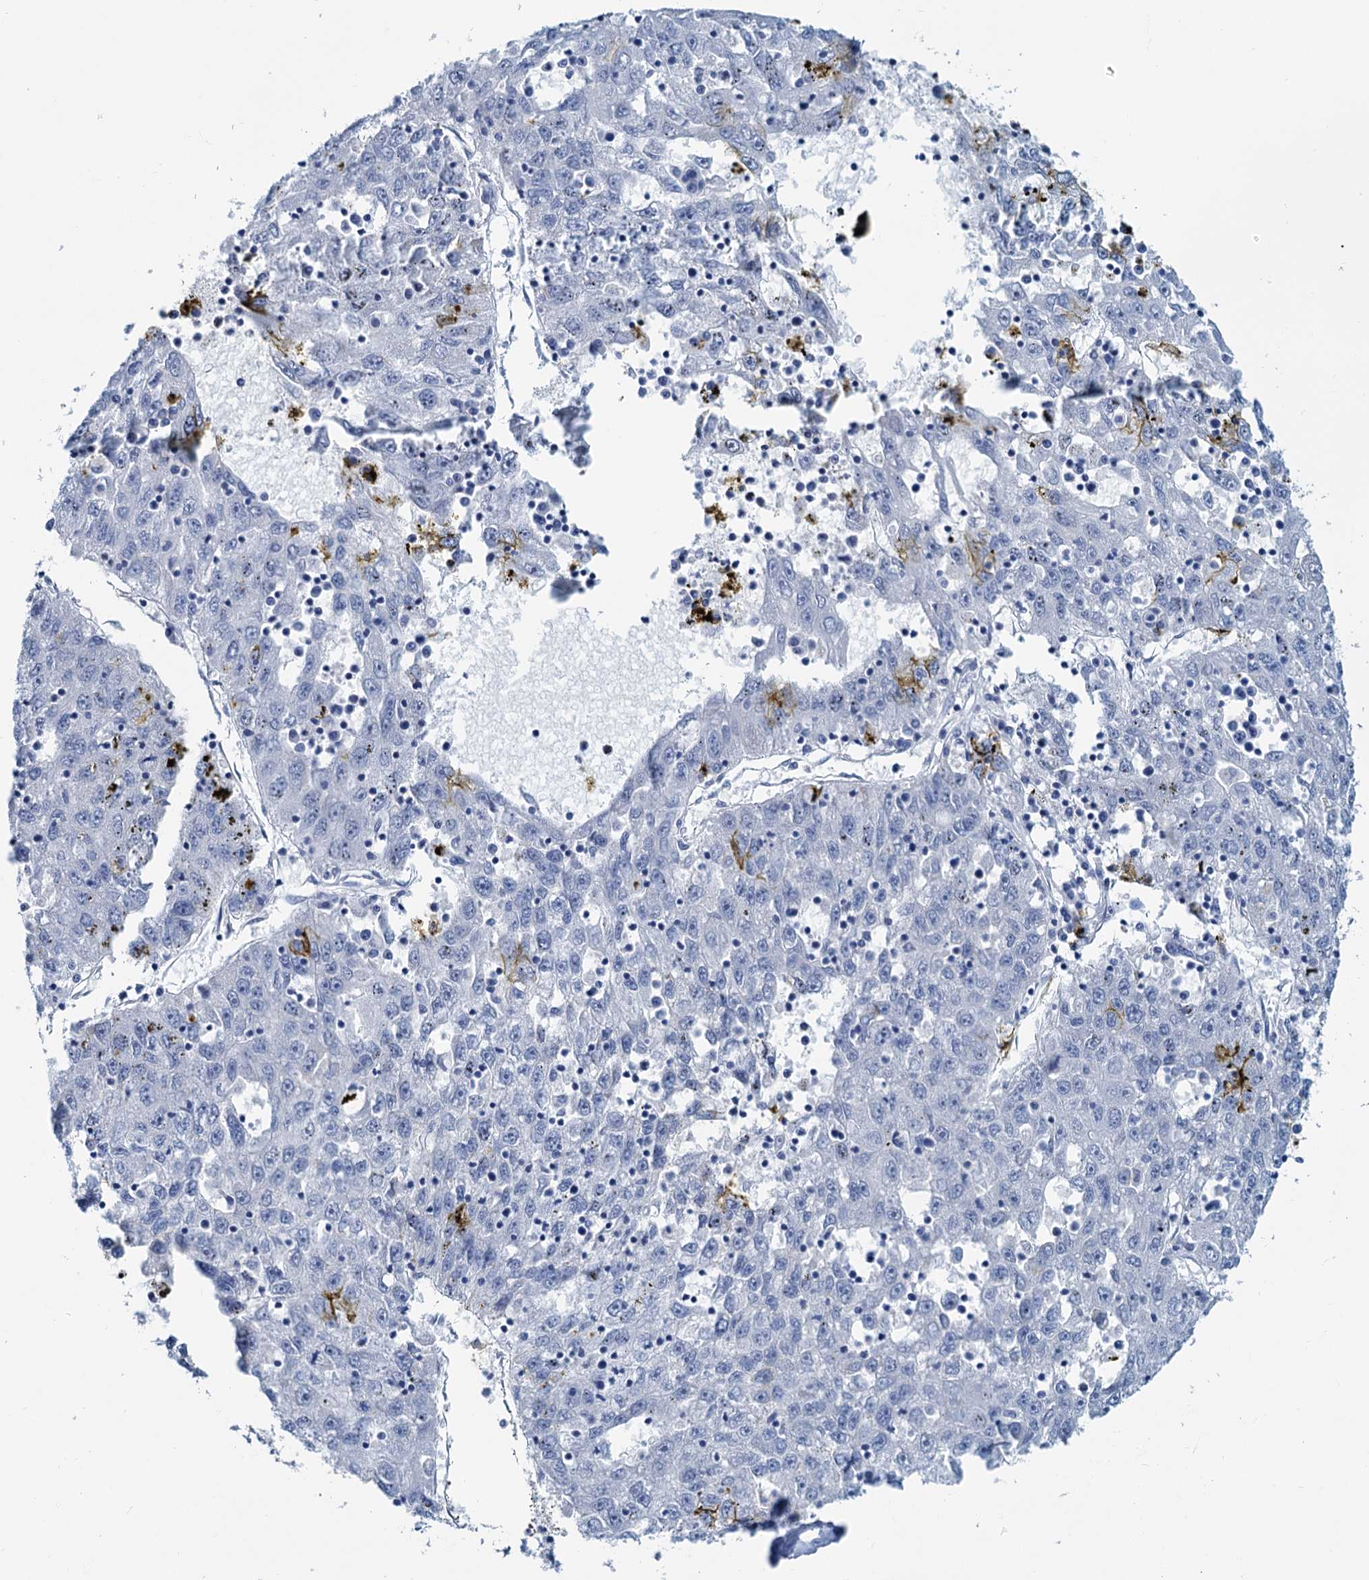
{"staining": {"intensity": "negative", "quantity": "none", "location": "none"}, "tissue": "liver cancer", "cell_type": "Tumor cells", "image_type": "cancer", "snomed": [{"axis": "morphology", "description": "Carcinoma, Hepatocellular, NOS"}, {"axis": "topography", "description": "Liver"}], "caption": "This is an IHC image of hepatocellular carcinoma (liver). There is no positivity in tumor cells.", "gene": "SLC1A3", "patient": {"sex": "male", "age": 49}}